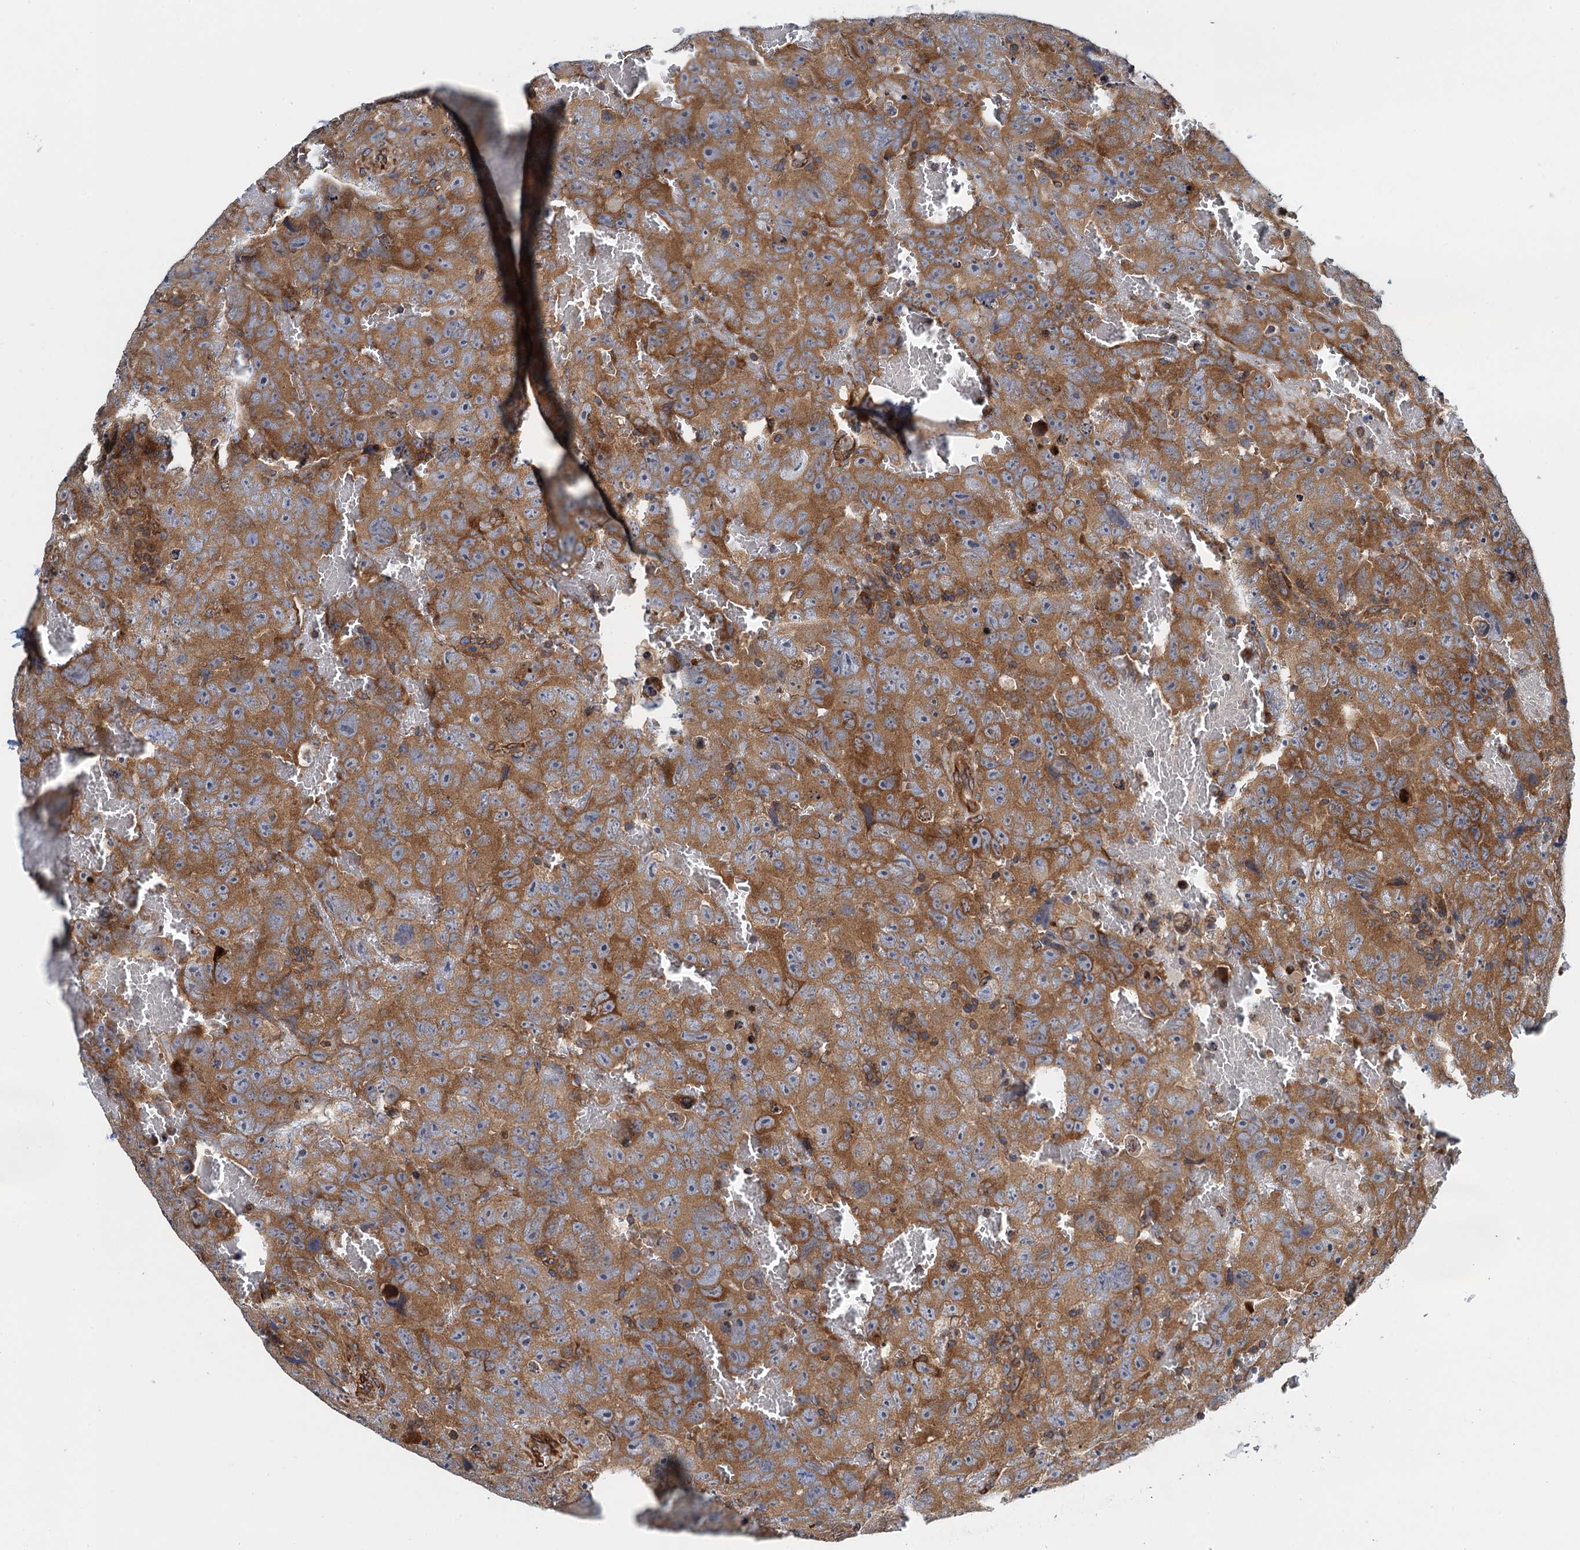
{"staining": {"intensity": "moderate", "quantity": ">75%", "location": "cytoplasmic/membranous"}, "tissue": "testis cancer", "cell_type": "Tumor cells", "image_type": "cancer", "snomed": [{"axis": "morphology", "description": "Carcinoma, Embryonal, NOS"}, {"axis": "topography", "description": "Testis"}], "caption": "Protein staining exhibits moderate cytoplasmic/membranous staining in about >75% of tumor cells in testis cancer. Immunohistochemistry stains the protein in brown and the nuclei are stained blue.", "gene": "MDM1", "patient": {"sex": "male", "age": 45}}